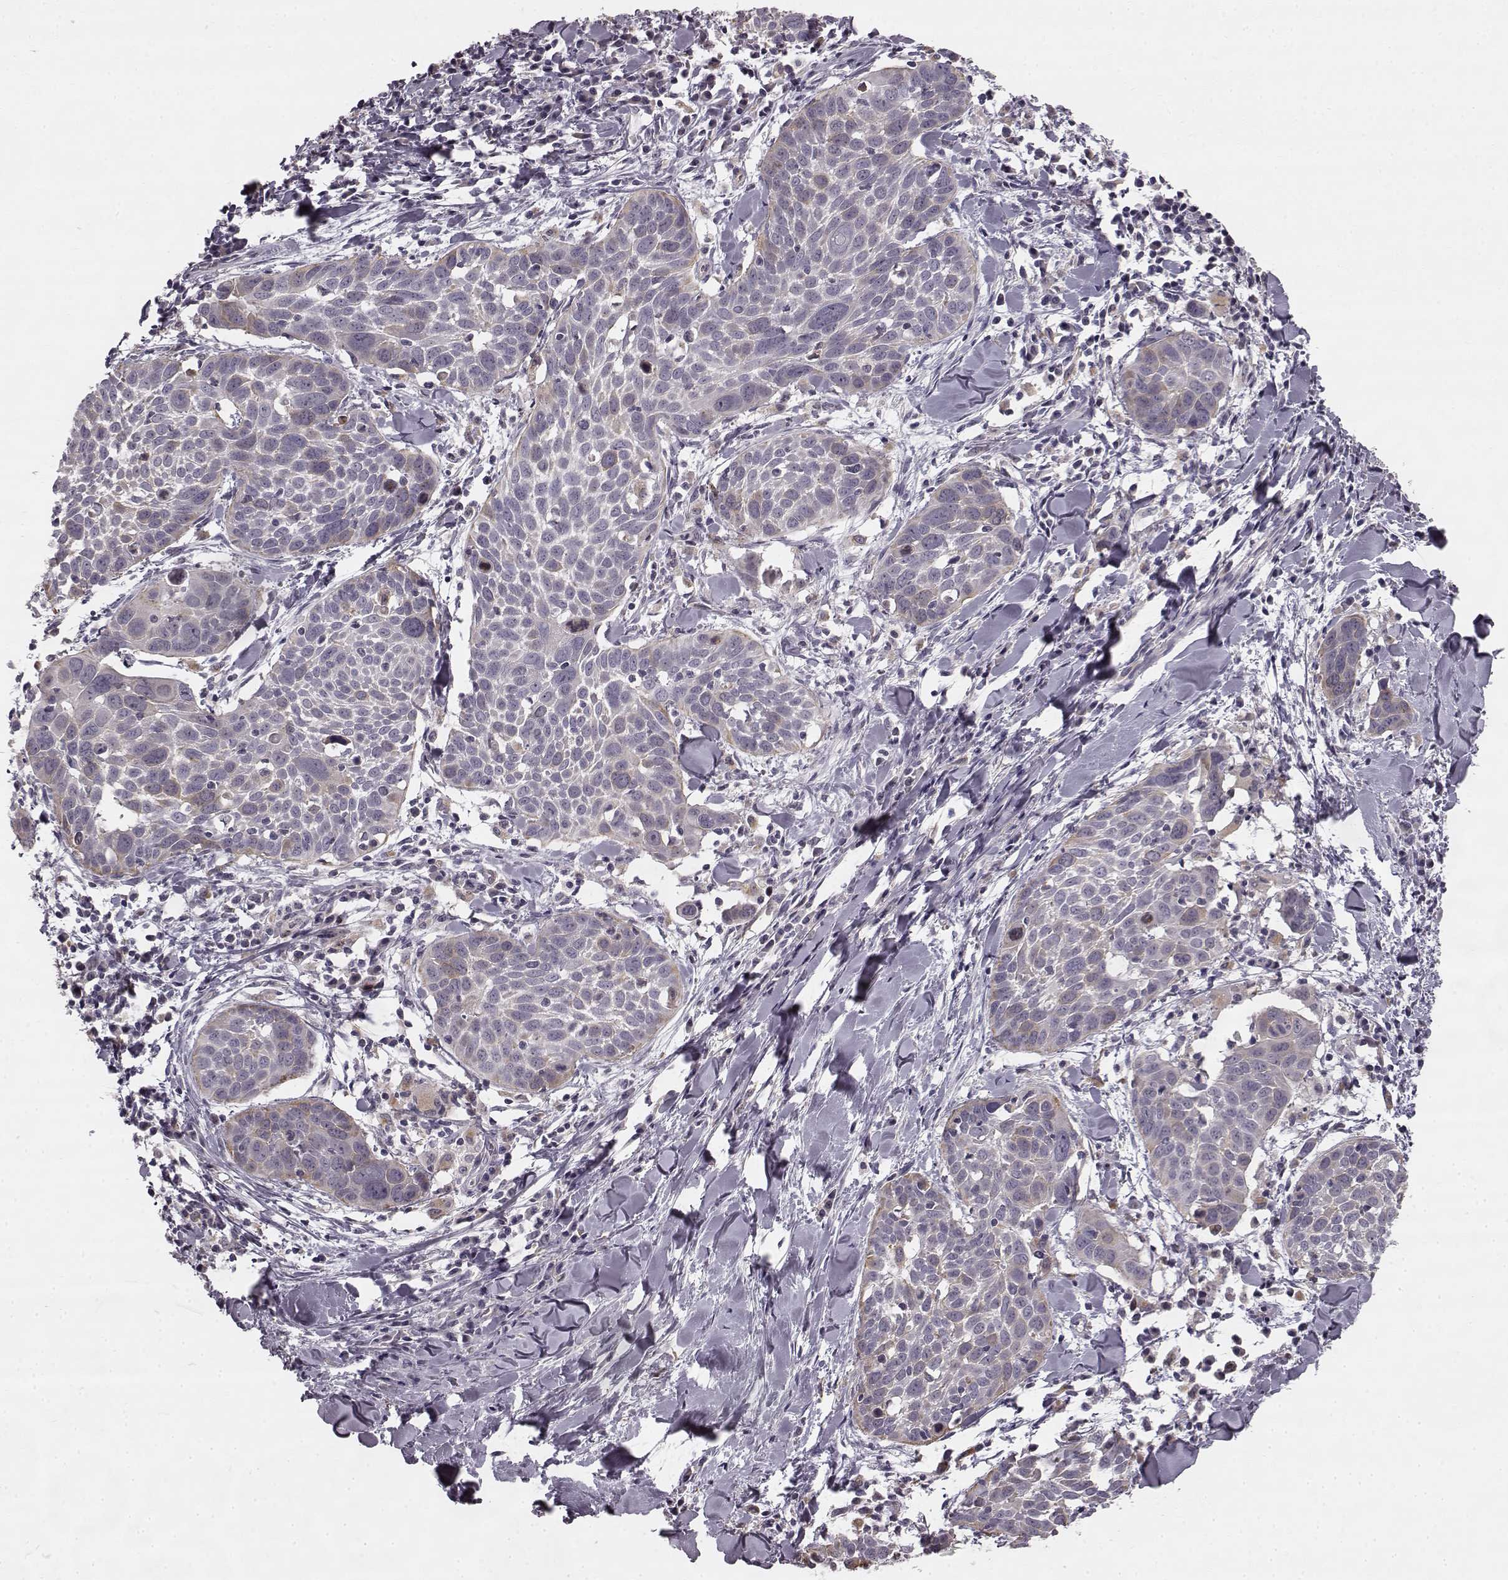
{"staining": {"intensity": "weak", "quantity": "<25%", "location": "cytoplasmic/membranous"}, "tissue": "lung cancer", "cell_type": "Tumor cells", "image_type": "cancer", "snomed": [{"axis": "morphology", "description": "Squamous cell carcinoma, NOS"}, {"axis": "topography", "description": "Lung"}], "caption": "Human lung cancer (squamous cell carcinoma) stained for a protein using immunohistochemistry (IHC) demonstrates no expression in tumor cells.", "gene": "HMMR", "patient": {"sex": "male", "age": 57}}